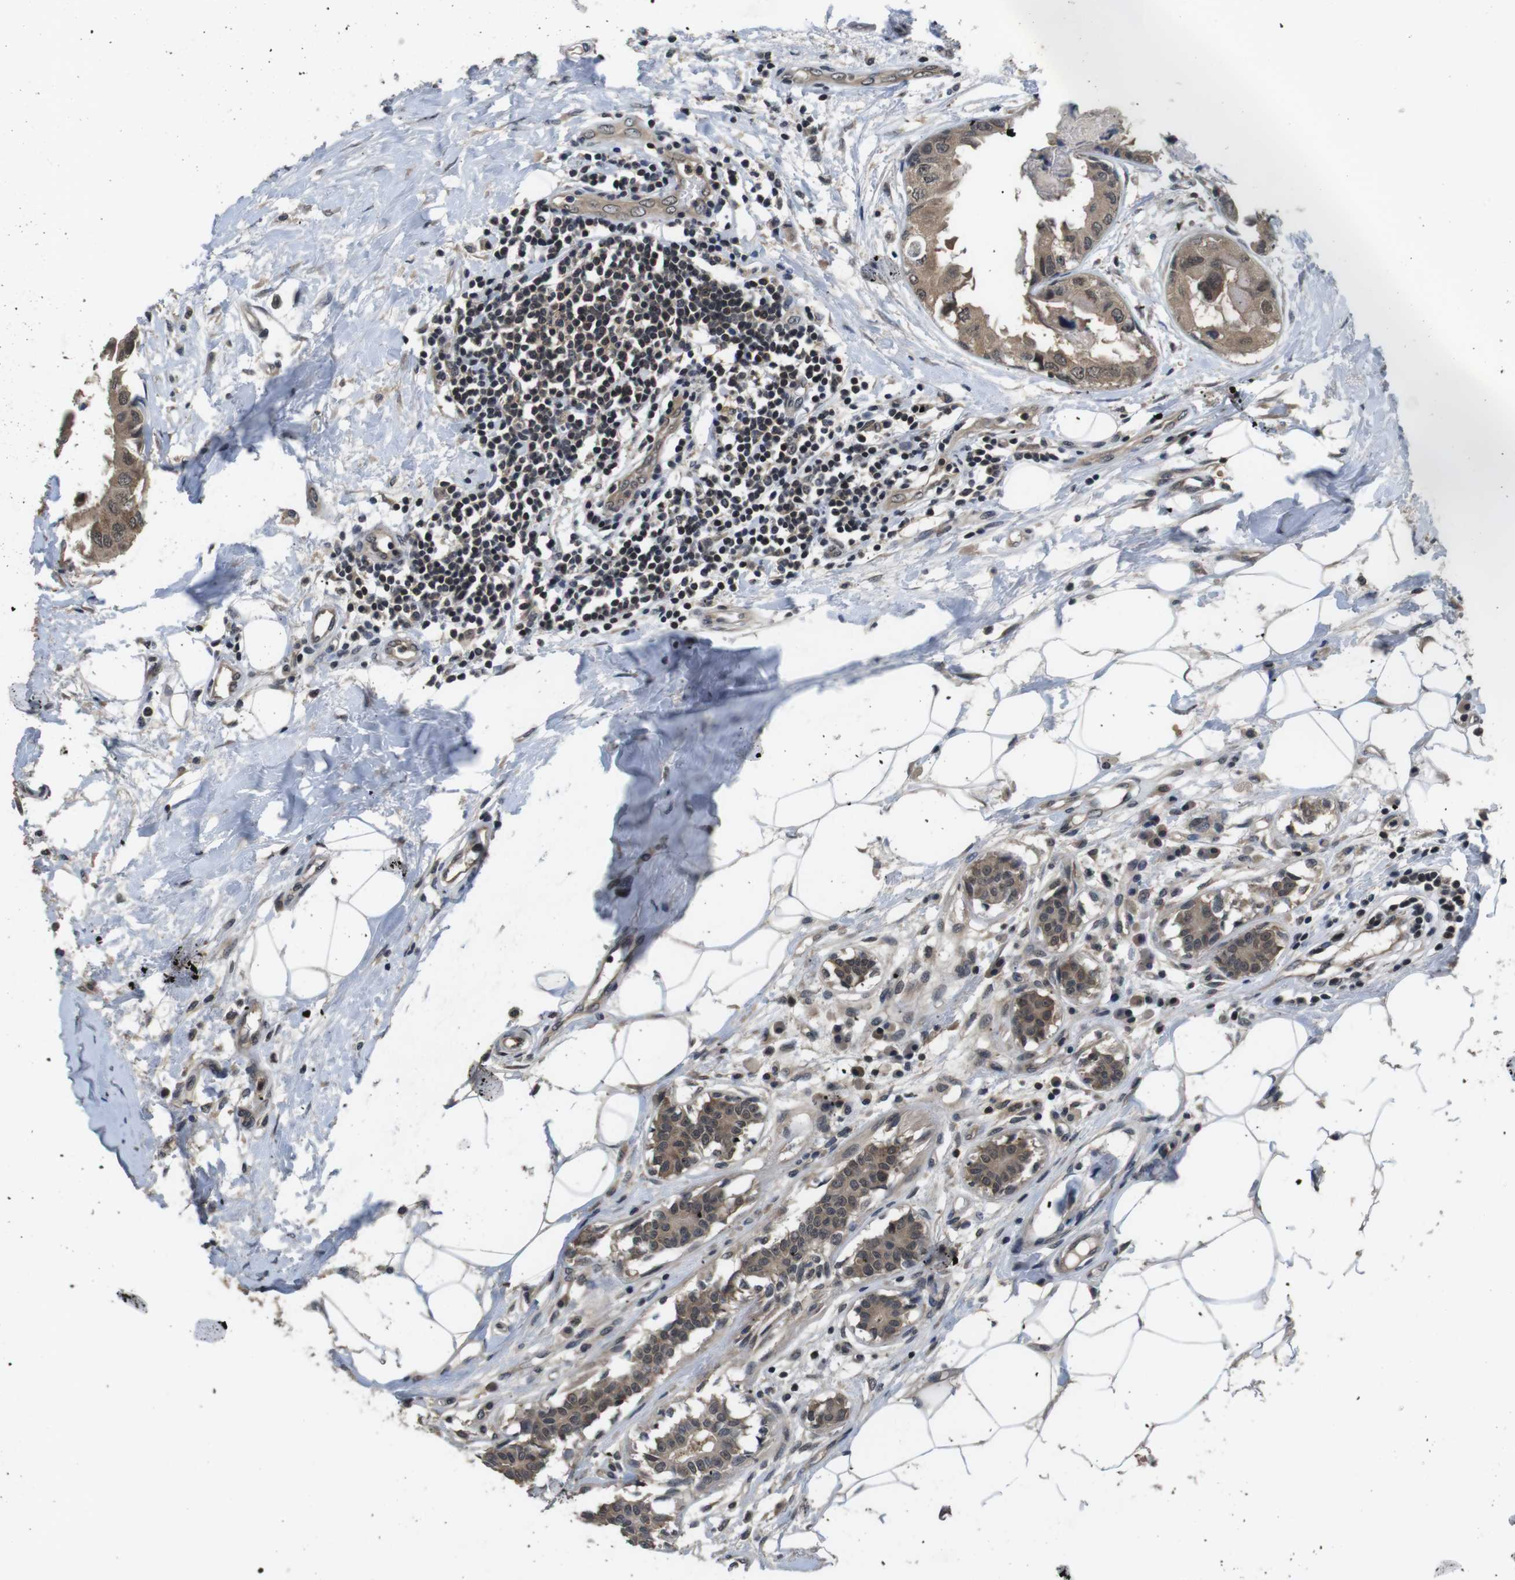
{"staining": {"intensity": "weak", "quantity": ">75%", "location": "cytoplasmic/membranous,nuclear"}, "tissue": "breast cancer", "cell_type": "Tumor cells", "image_type": "cancer", "snomed": [{"axis": "morphology", "description": "Duct carcinoma"}, {"axis": "topography", "description": "Breast"}], "caption": "Weak cytoplasmic/membranous and nuclear expression is identified in approximately >75% of tumor cells in breast cancer. (DAB (3,3'-diaminobenzidine) = brown stain, brightfield microscopy at high magnification).", "gene": "FADD", "patient": {"sex": "female", "age": 40}}